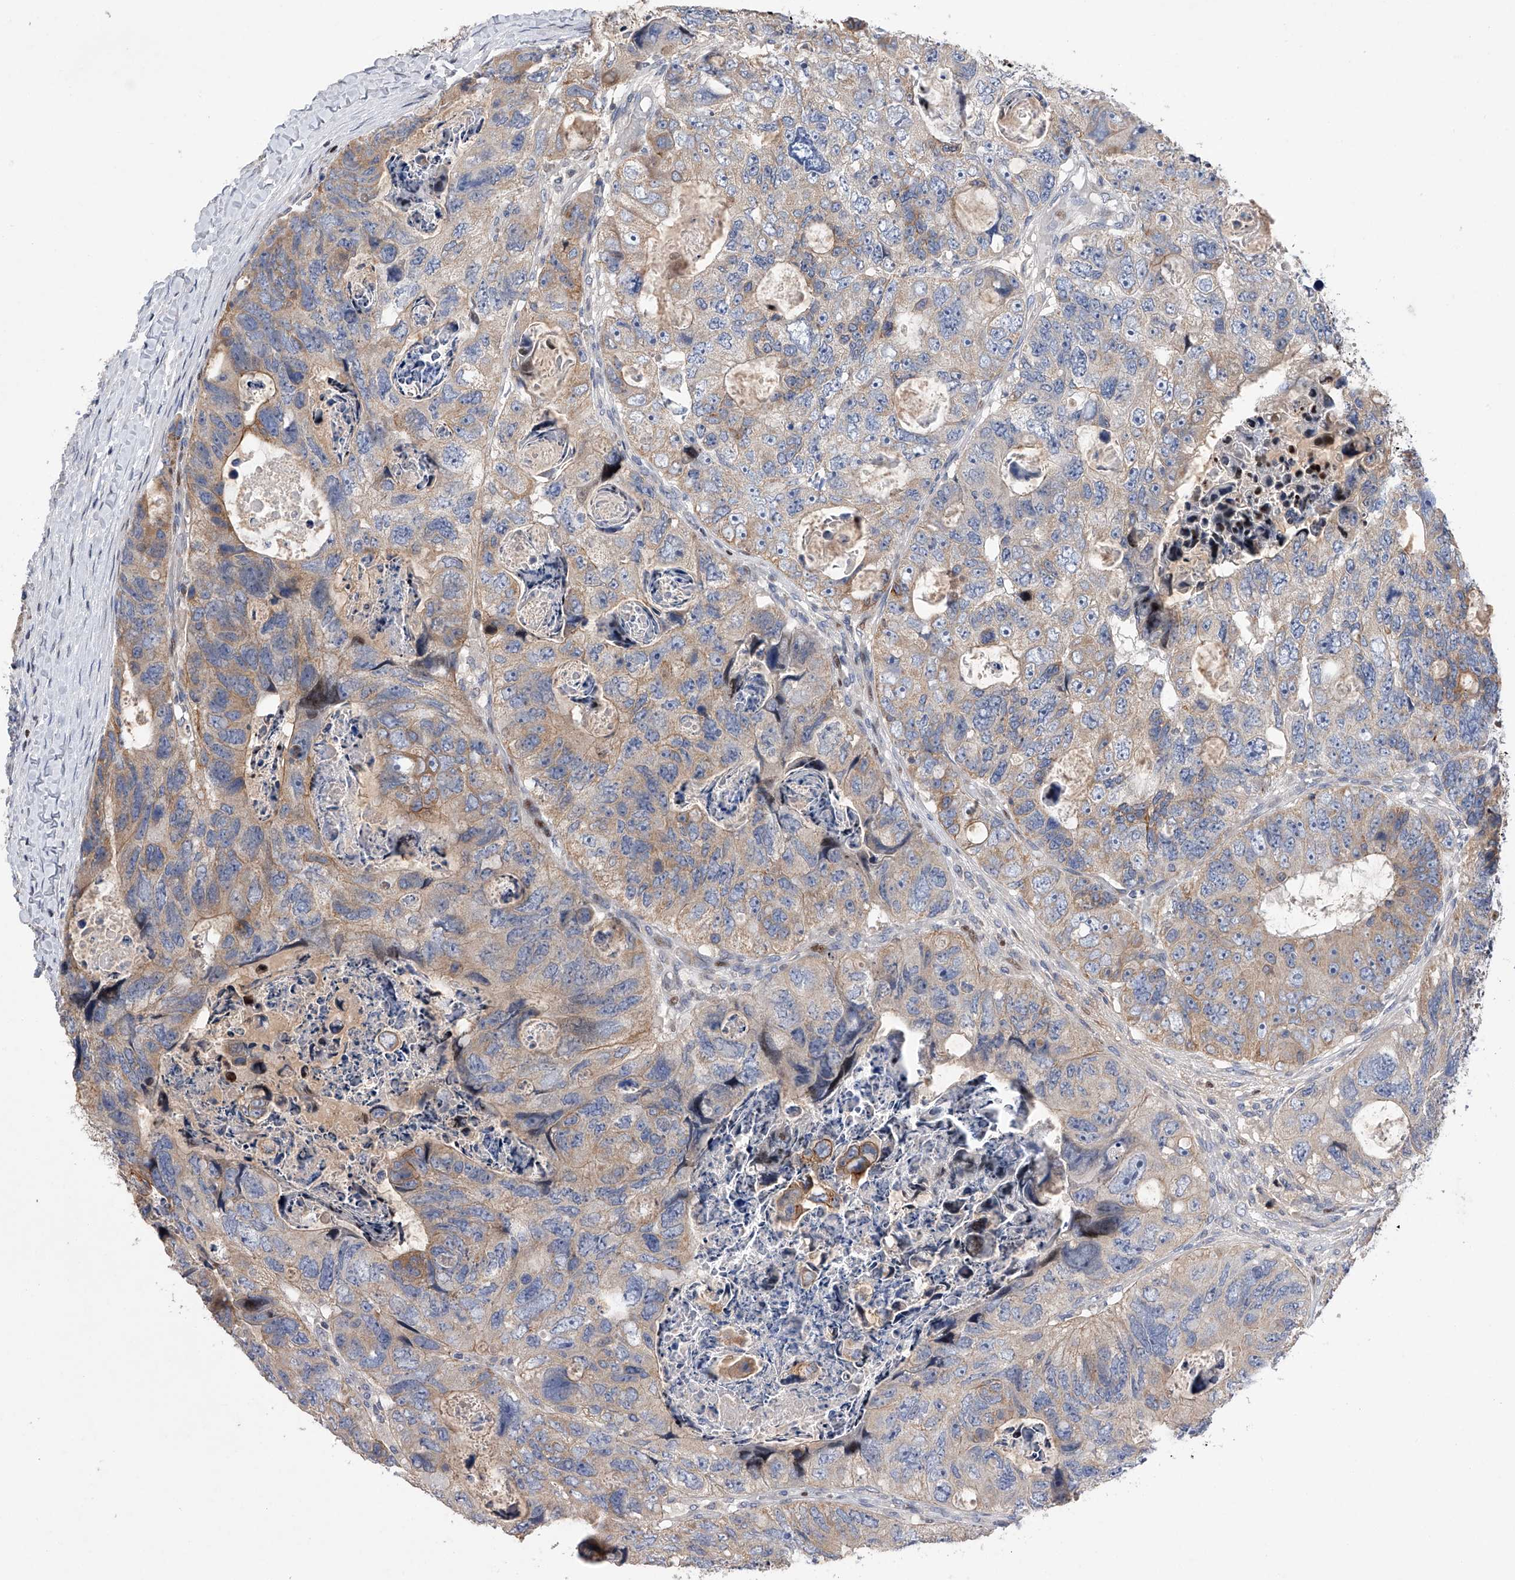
{"staining": {"intensity": "moderate", "quantity": "25%-75%", "location": "cytoplasmic/membranous"}, "tissue": "colorectal cancer", "cell_type": "Tumor cells", "image_type": "cancer", "snomed": [{"axis": "morphology", "description": "Adenocarcinoma, NOS"}, {"axis": "topography", "description": "Rectum"}], "caption": "IHC (DAB) staining of human colorectal cancer (adenocarcinoma) shows moderate cytoplasmic/membranous protein expression in about 25%-75% of tumor cells. (IHC, brightfield microscopy, high magnification).", "gene": "CDH12", "patient": {"sex": "male", "age": 59}}